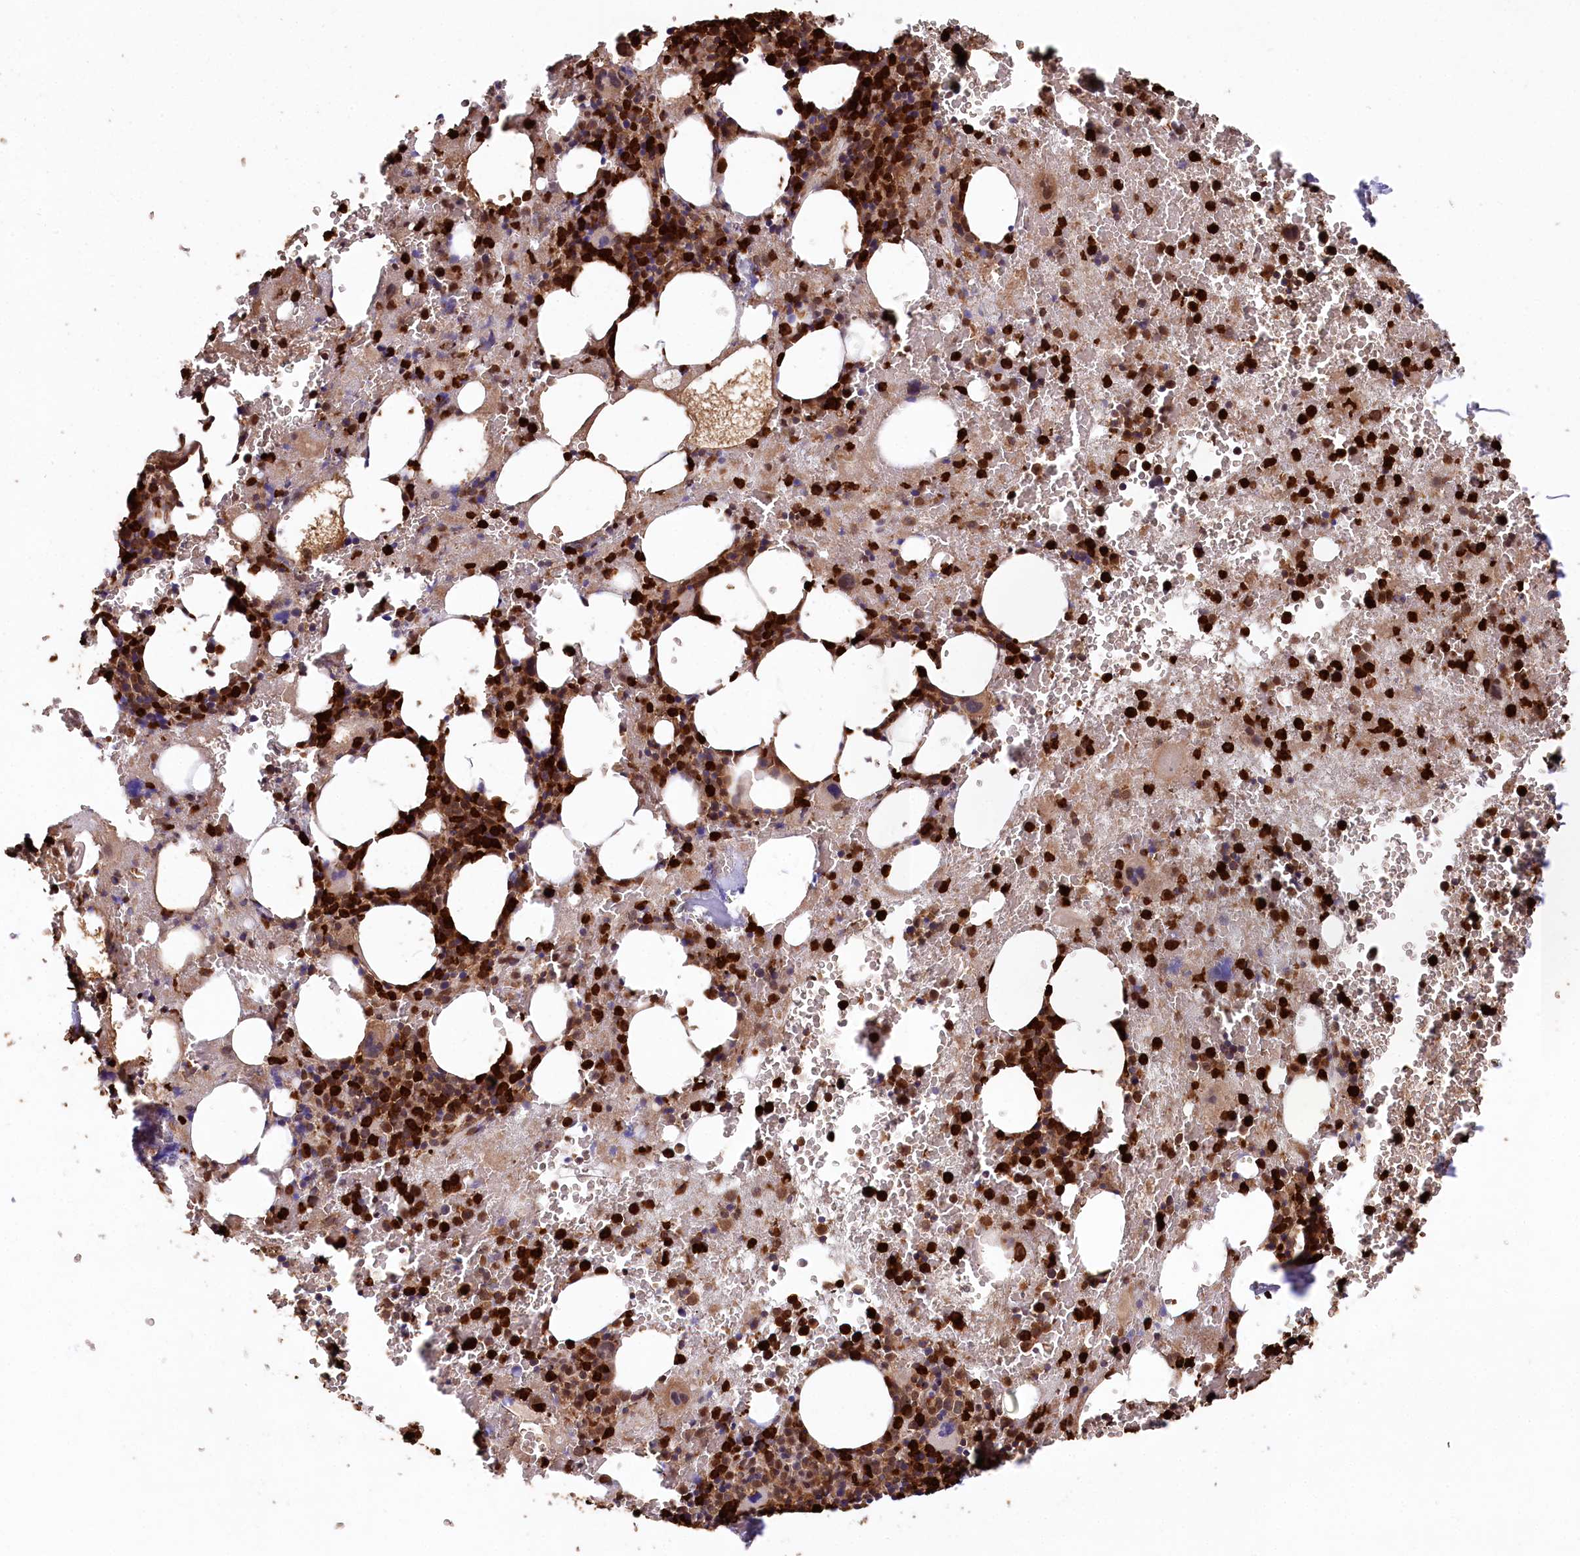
{"staining": {"intensity": "strong", "quantity": ">75%", "location": "cytoplasmic/membranous"}, "tissue": "bone marrow", "cell_type": "Hematopoietic cells", "image_type": "normal", "snomed": [{"axis": "morphology", "description": "Normal tissue, NOS"}, {"axis": "topography", "description": "Bone marrow"}], "caption": "Strong cytoplasmic/membranous expression for a protein is appreciated in about >75% of hematopoietic cells of normal bone marrow using immunohistochemistry.", "gene": "LSG1", "patient": {"sex": "male", "age": 36}}